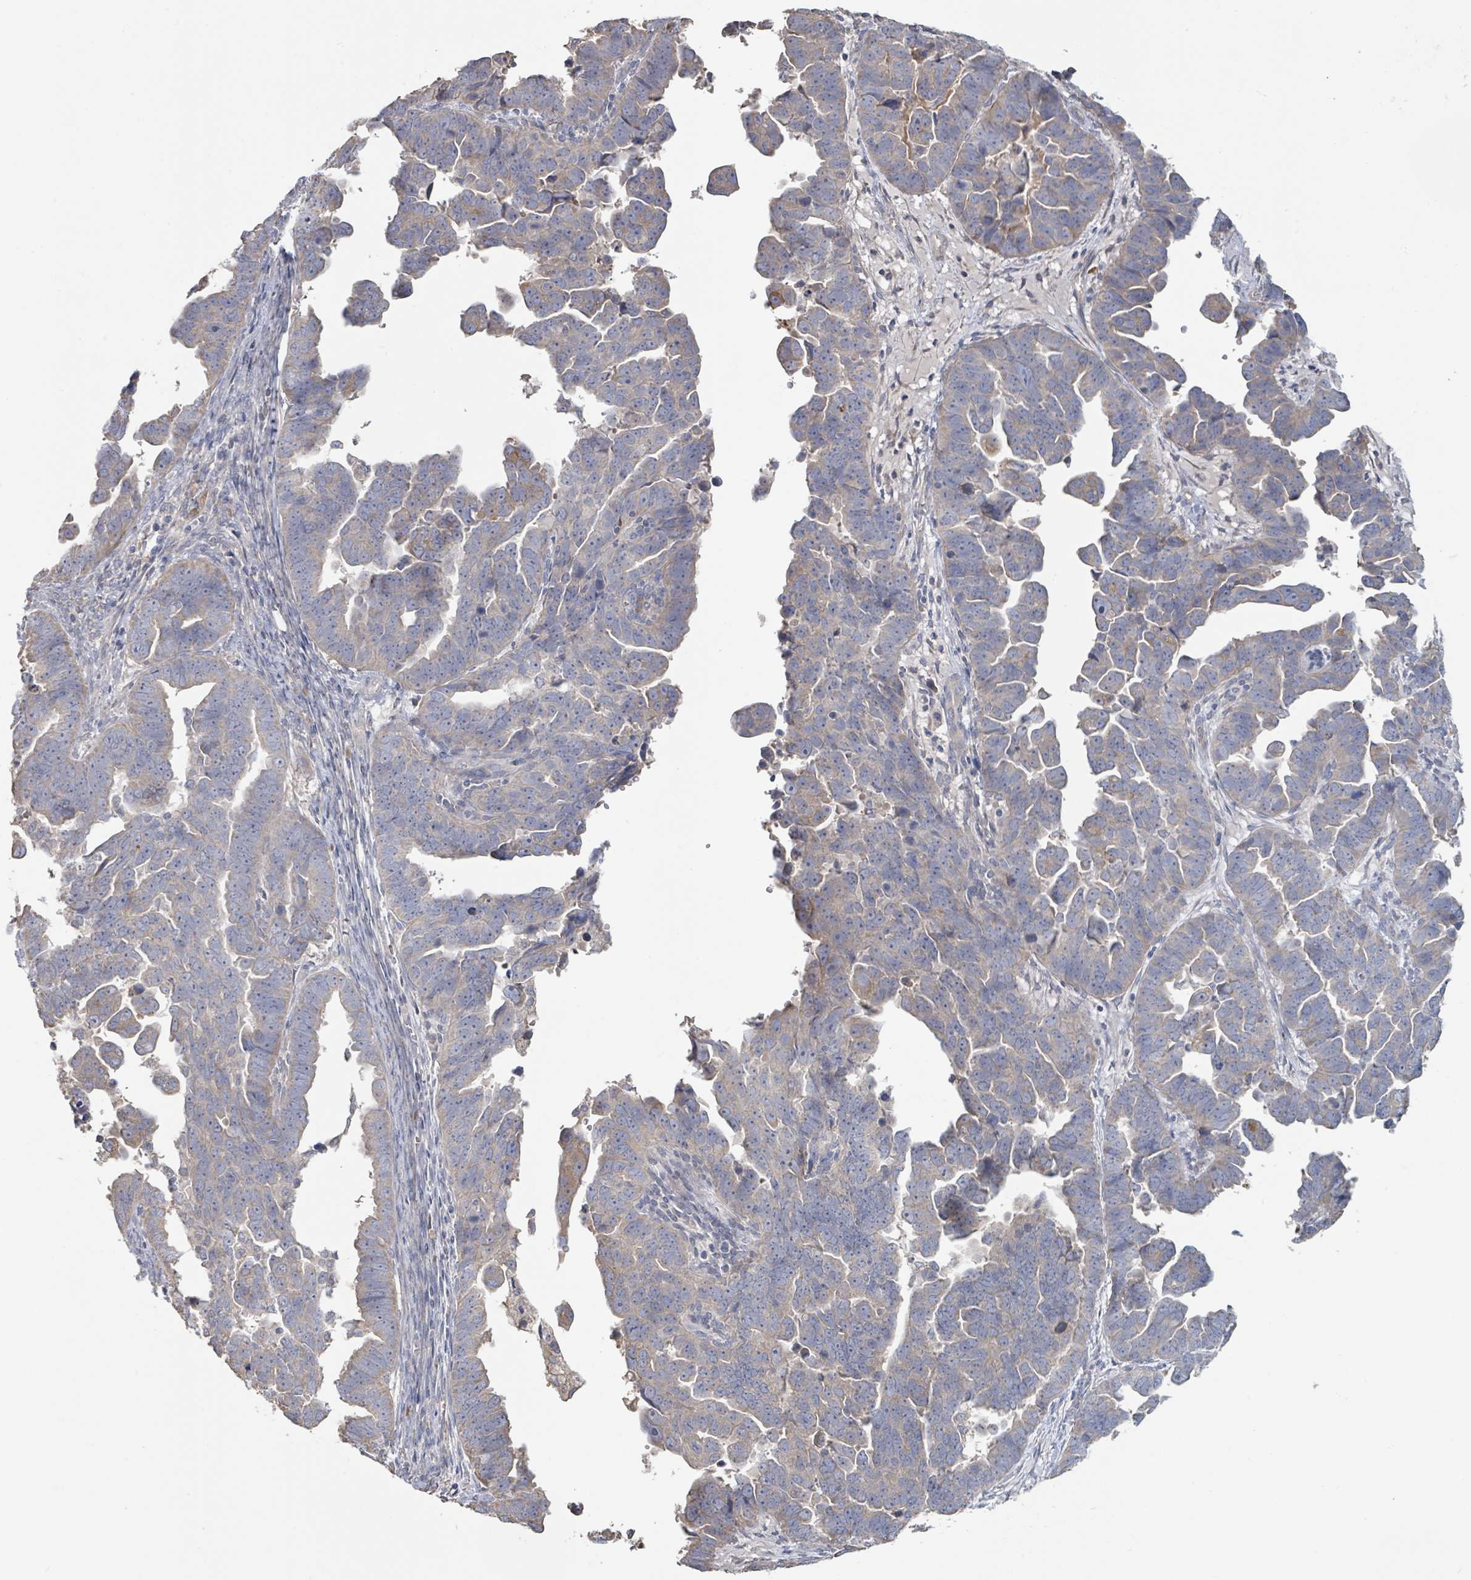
{"staining": {"intensity": "weak", "quantity": "25%-75%", "location": "cytoplasmic/membranous"}, "tissue": "endometrial cancer", "cell_type": "Tumor cells", "image_type": "cancer", "snomed": [{"axis": "morphology", "description": "Adenocarcinoma, NOS"}, {"axis": "topography", "description": "Endometrium"}], "caption": "IHC of endometrial cancer reveals low levels of weak cytoplasmic/membranous positivity in about 25%-75% of tumor cells.", "gene": "KCNS2", "patient": {"sex": "female", "age": 75}}